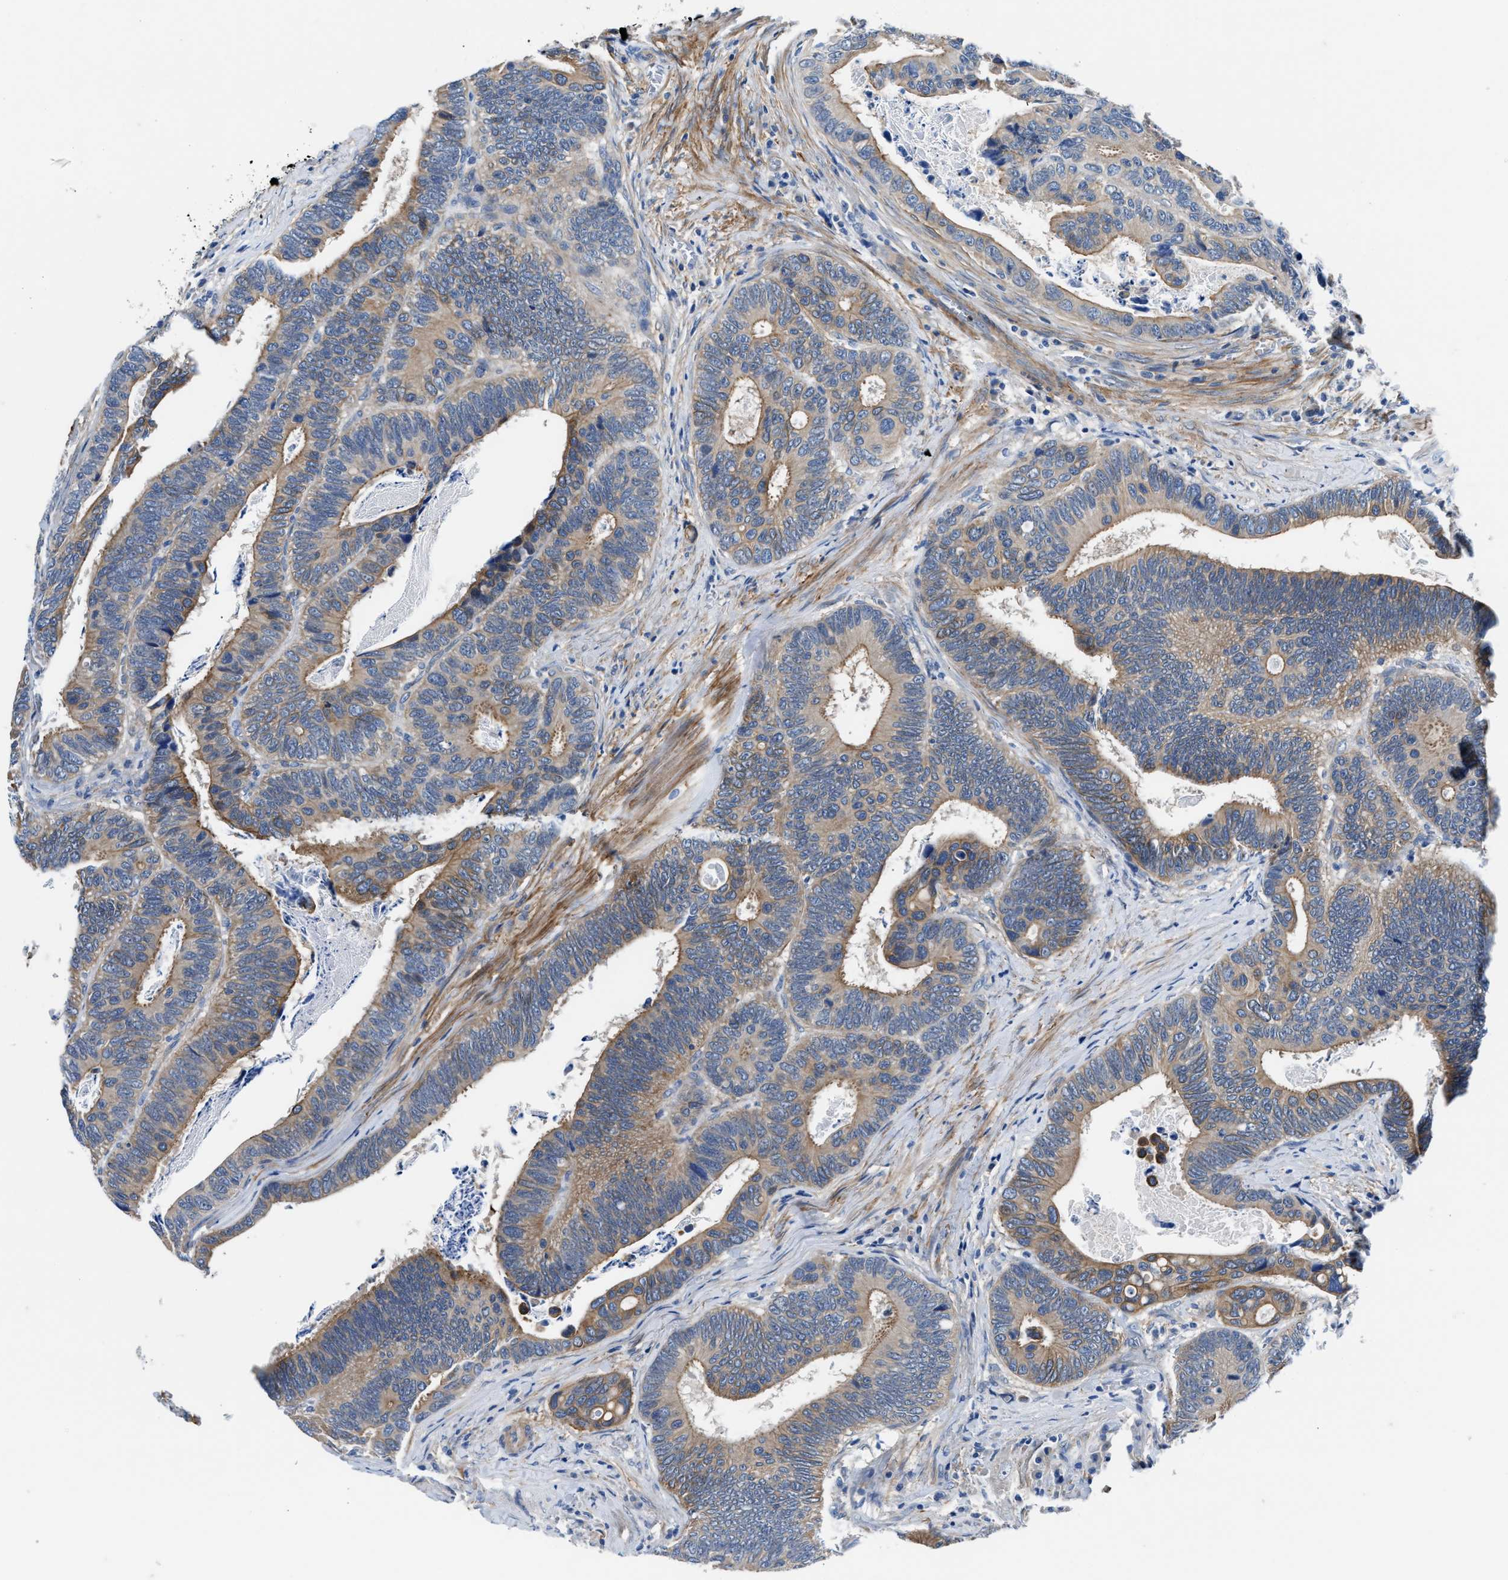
{"staining": {"intensity": "moderate", "quantity": "25%-75%", "location": "cytoplasmic/membranous"}, "tissue": "colorectal cancer", "cell_type": "Tumor cells", "image_type": "cancer", "snomed": [{"axis": "morphology", "description": "Inflammation, NOS"}, {"axis": "morphology", "description": "Adenocarcinoma, NOS"}, {"axis": "topography", "description": "Colon"}], "caption": "High-magnification brightfield microscopy of adenocarcinoma (colorectal) stained with DAB (3,3'-diaminobenzidine) (brown) and counterstained with hematoxylin (blue). tumor cells exhibit moderate cytoplasmic/membranous positivity is identified in approximately25%-75% of cells. The protein of interest is stained brown, and the nuclei are stained in blue (DAB IHC with brightfield microscopy, high magnification).", "gene": "PARG", "patient": {"sex": "male", "age": 72}}